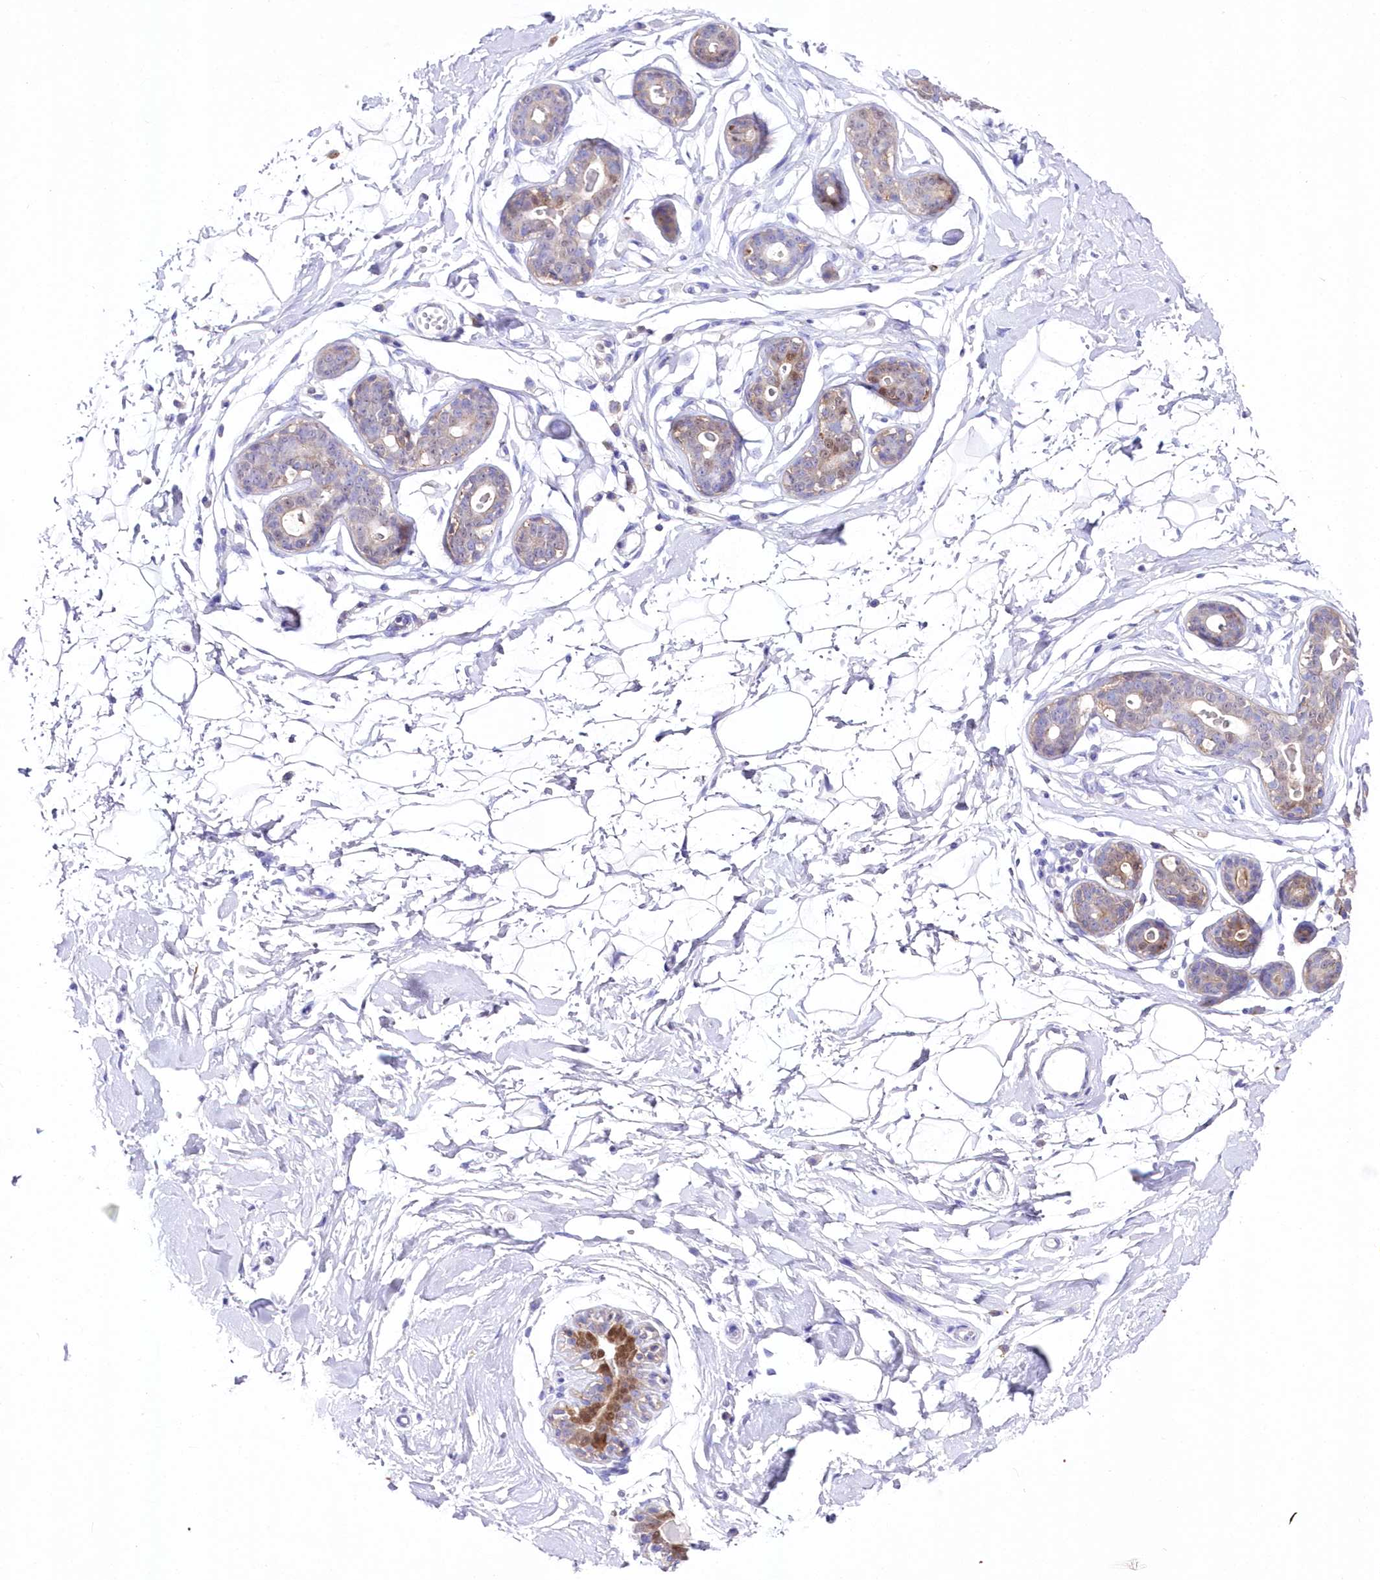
{"staining": {"intensity": "negative", "quantity": "none", "location": "none"}, "tissue": "breast", "cell_type": "Adipocytes", "image_type": "normal", "snomed": [{"axis": "morphology", "description": "Normal tissue, NOS"}, {"axis": "morphology", "description": "Adenoma, NOS"}, {"axis": "topography", "description": "Breast"}], "caption": "Immunohistochemistry (IHC) image of unremarkable breast: human breast stained with DAB (3,3'-diaminobenzidine) demonstrates no significant protein positivity in adipocytes.", "gene": "DNAJC19", "patient": {"sex": "female", "age": 23}}